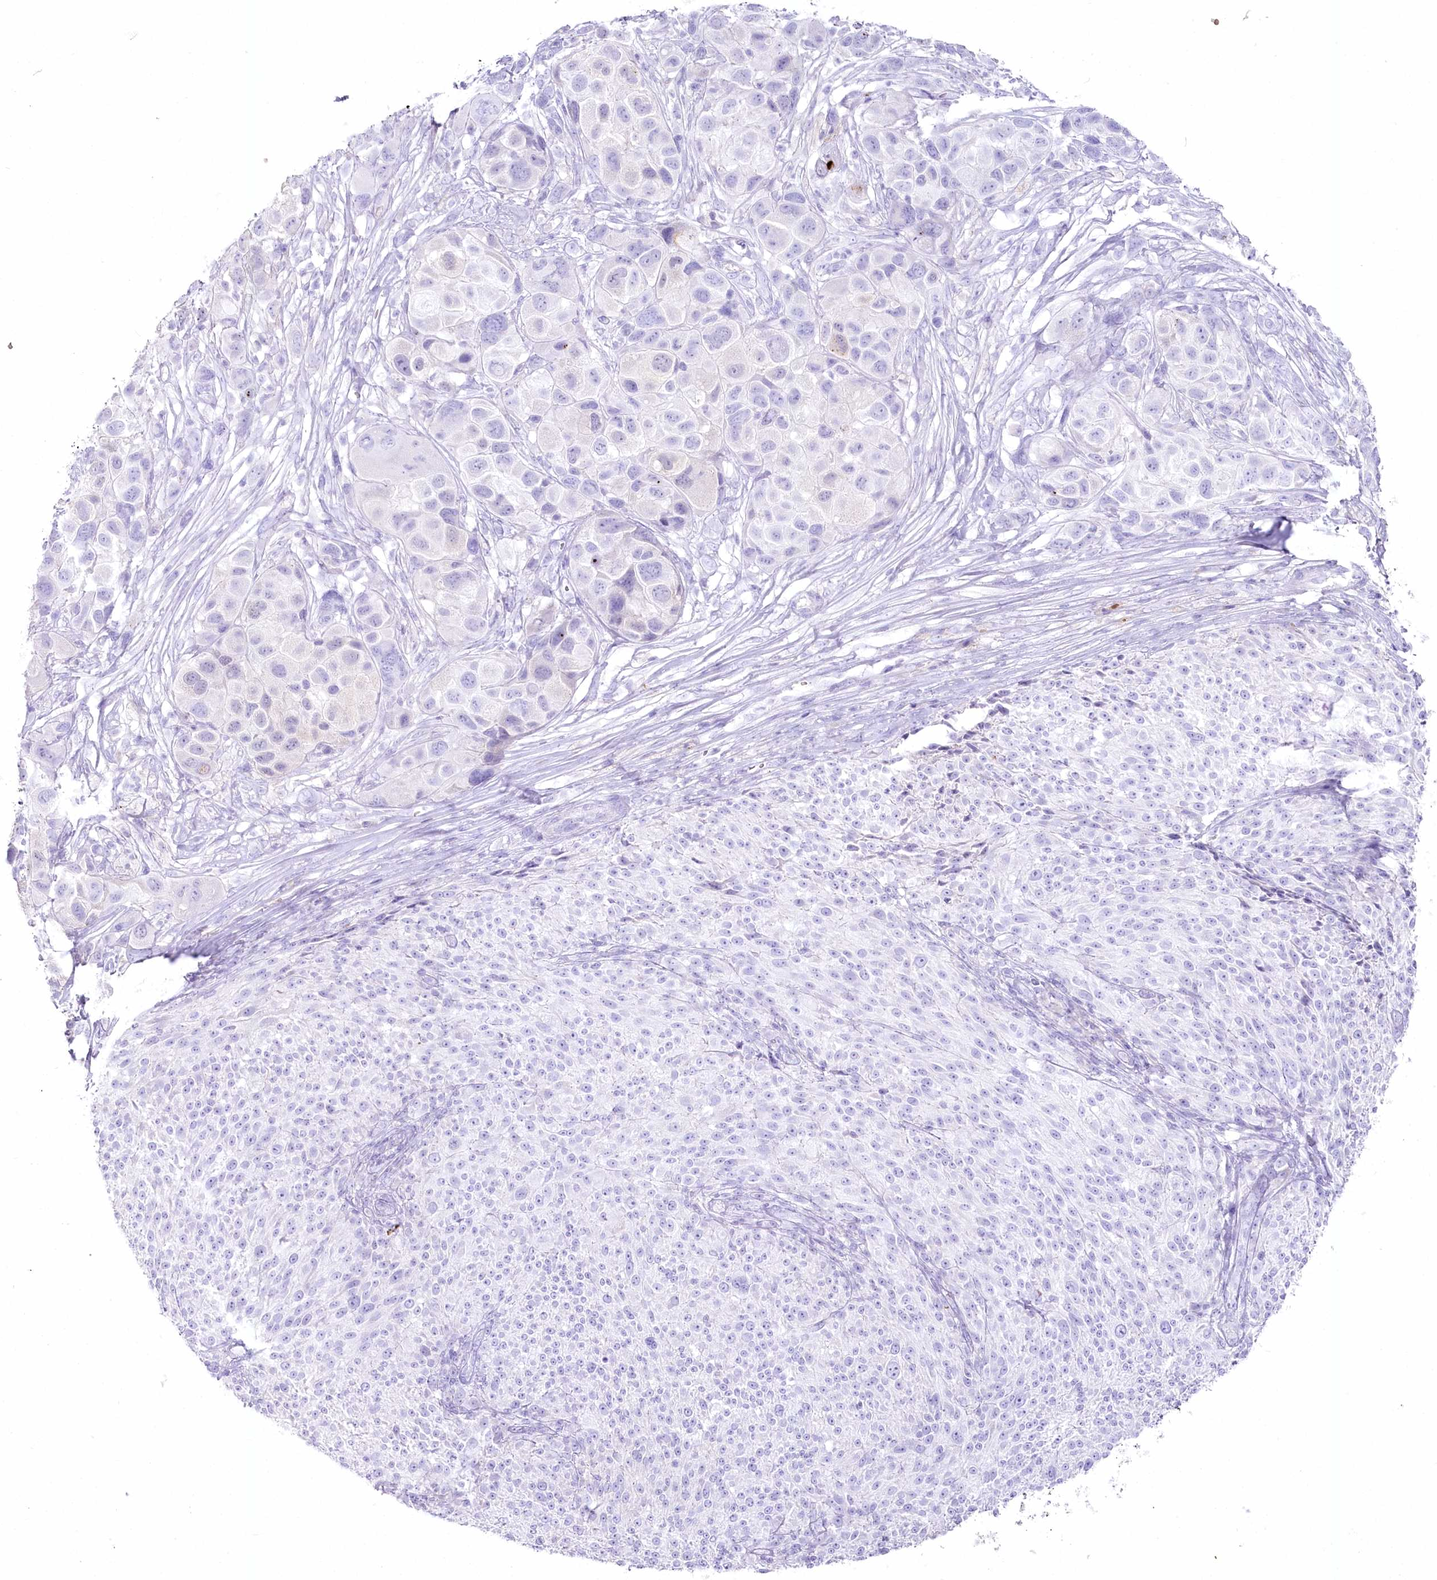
{"staining": {"intensity": "negative", "quantity": "none", "location": "none"}, "tissue": "melanoma", "cell_type": "Tumor cells", "image_type": "cancer", "snomed": [{"axis": "morphology", "description": "Malignant melanoma, NOS"}, {"axis": "topography", "description": "Skin of trunk"}], "caption": "A high-resolution histopathology image shows IHC staining of melanoma, which reveals no significant expression in tumor cells.", "gene": "IFIT5", "patient": {"sex": "male", "age": 71}}